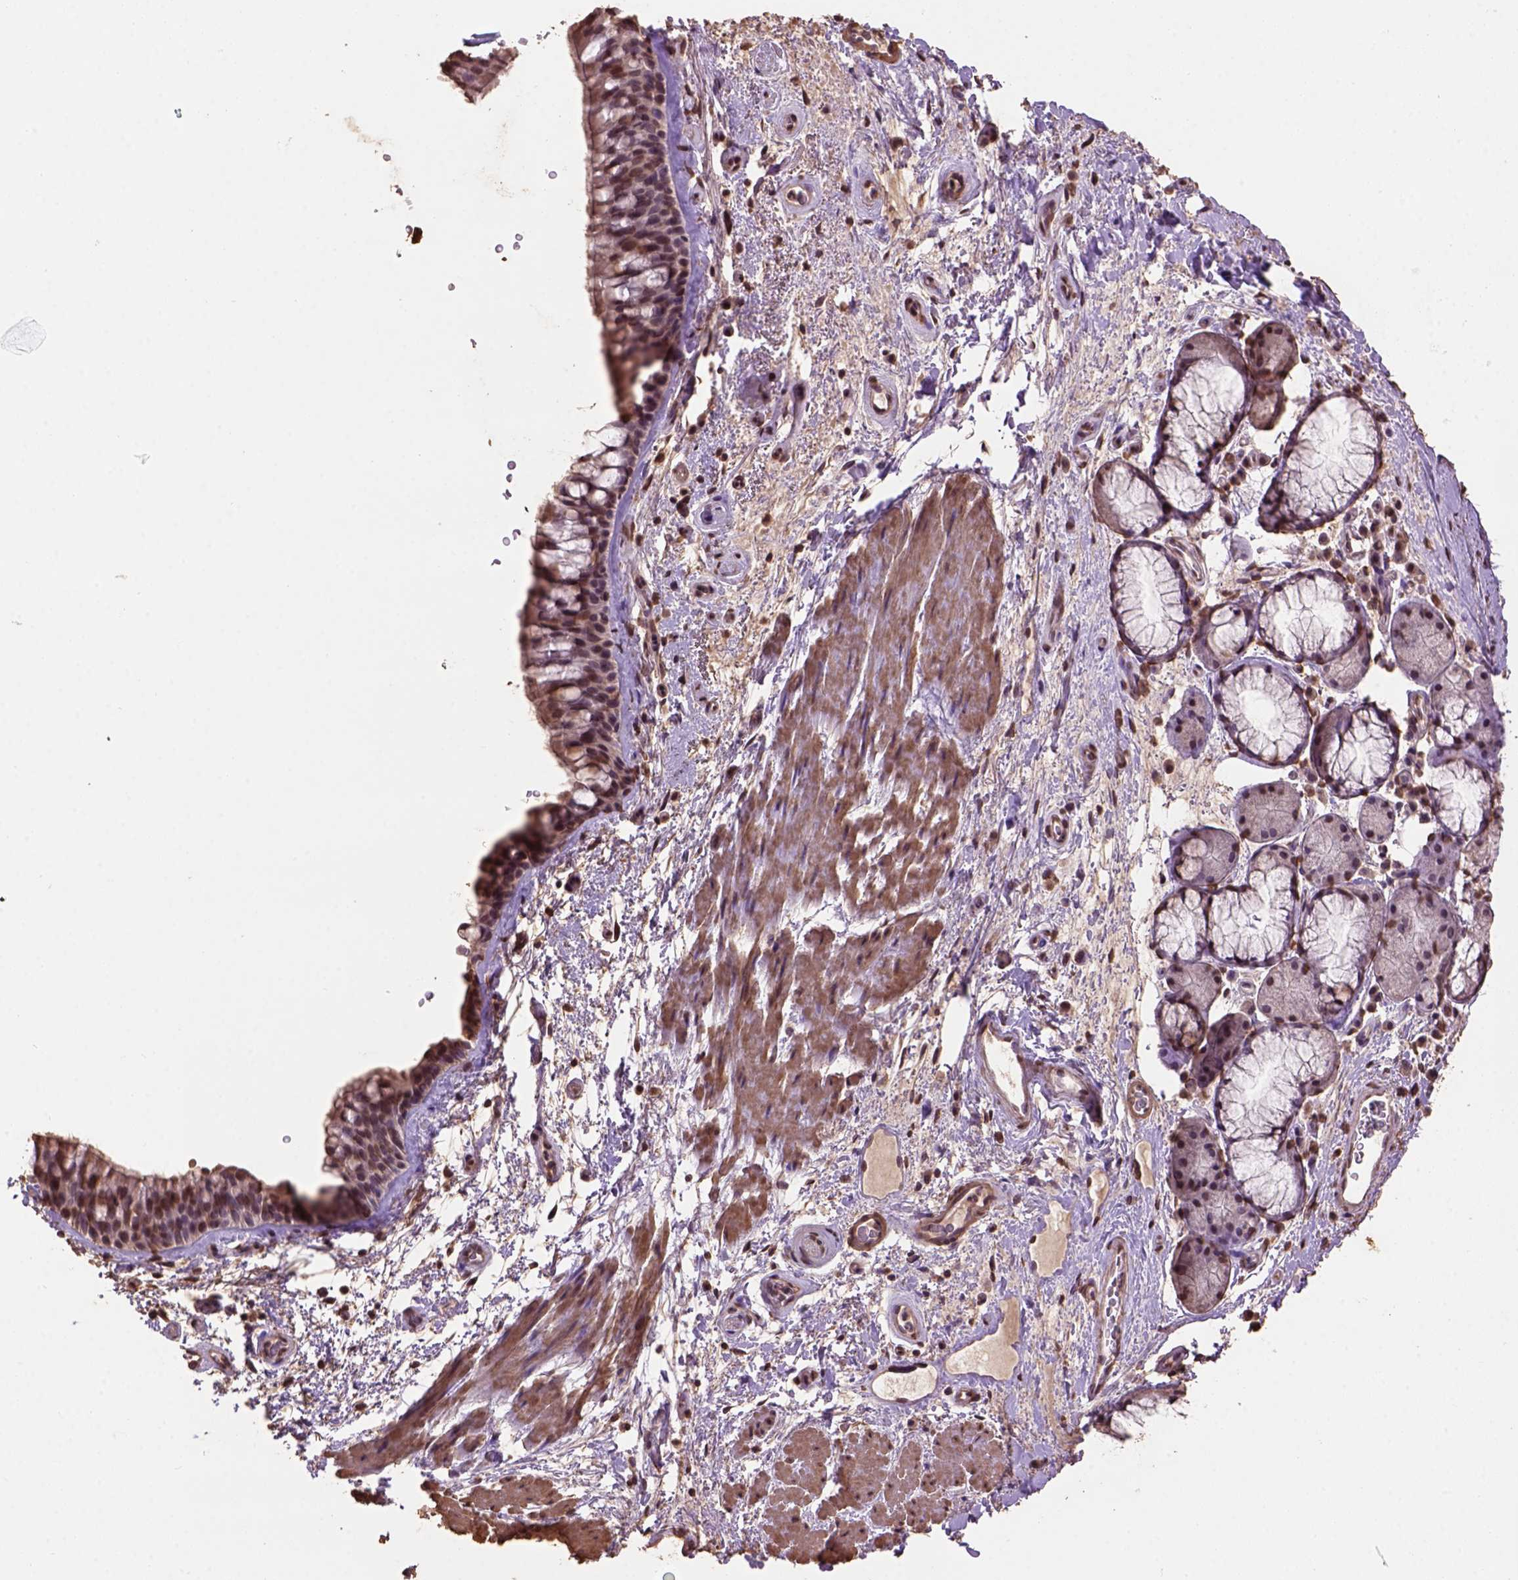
{"staining": {"intensity": "moderate", "quantity": ">75%", "location": "nuclear"}, "tissue": "bronchus", "cell_type": "Respiratory epithelial cells", "image_type": "normal", "snomed": [{"axis": "morphology", "description": "Normal tissue, NOS"}, {"axis": "topography", "description": "Bronchus"}], "caption": "Respiratory epithelial cells exhibit moderate nuclear positivity in approximately >75% of cells in normal bronchus. The protein is shown in brown color, while the nuclei are stained blue.", "gene": "CSTF2T", "patient": {"sex": "male", "age": 48}}